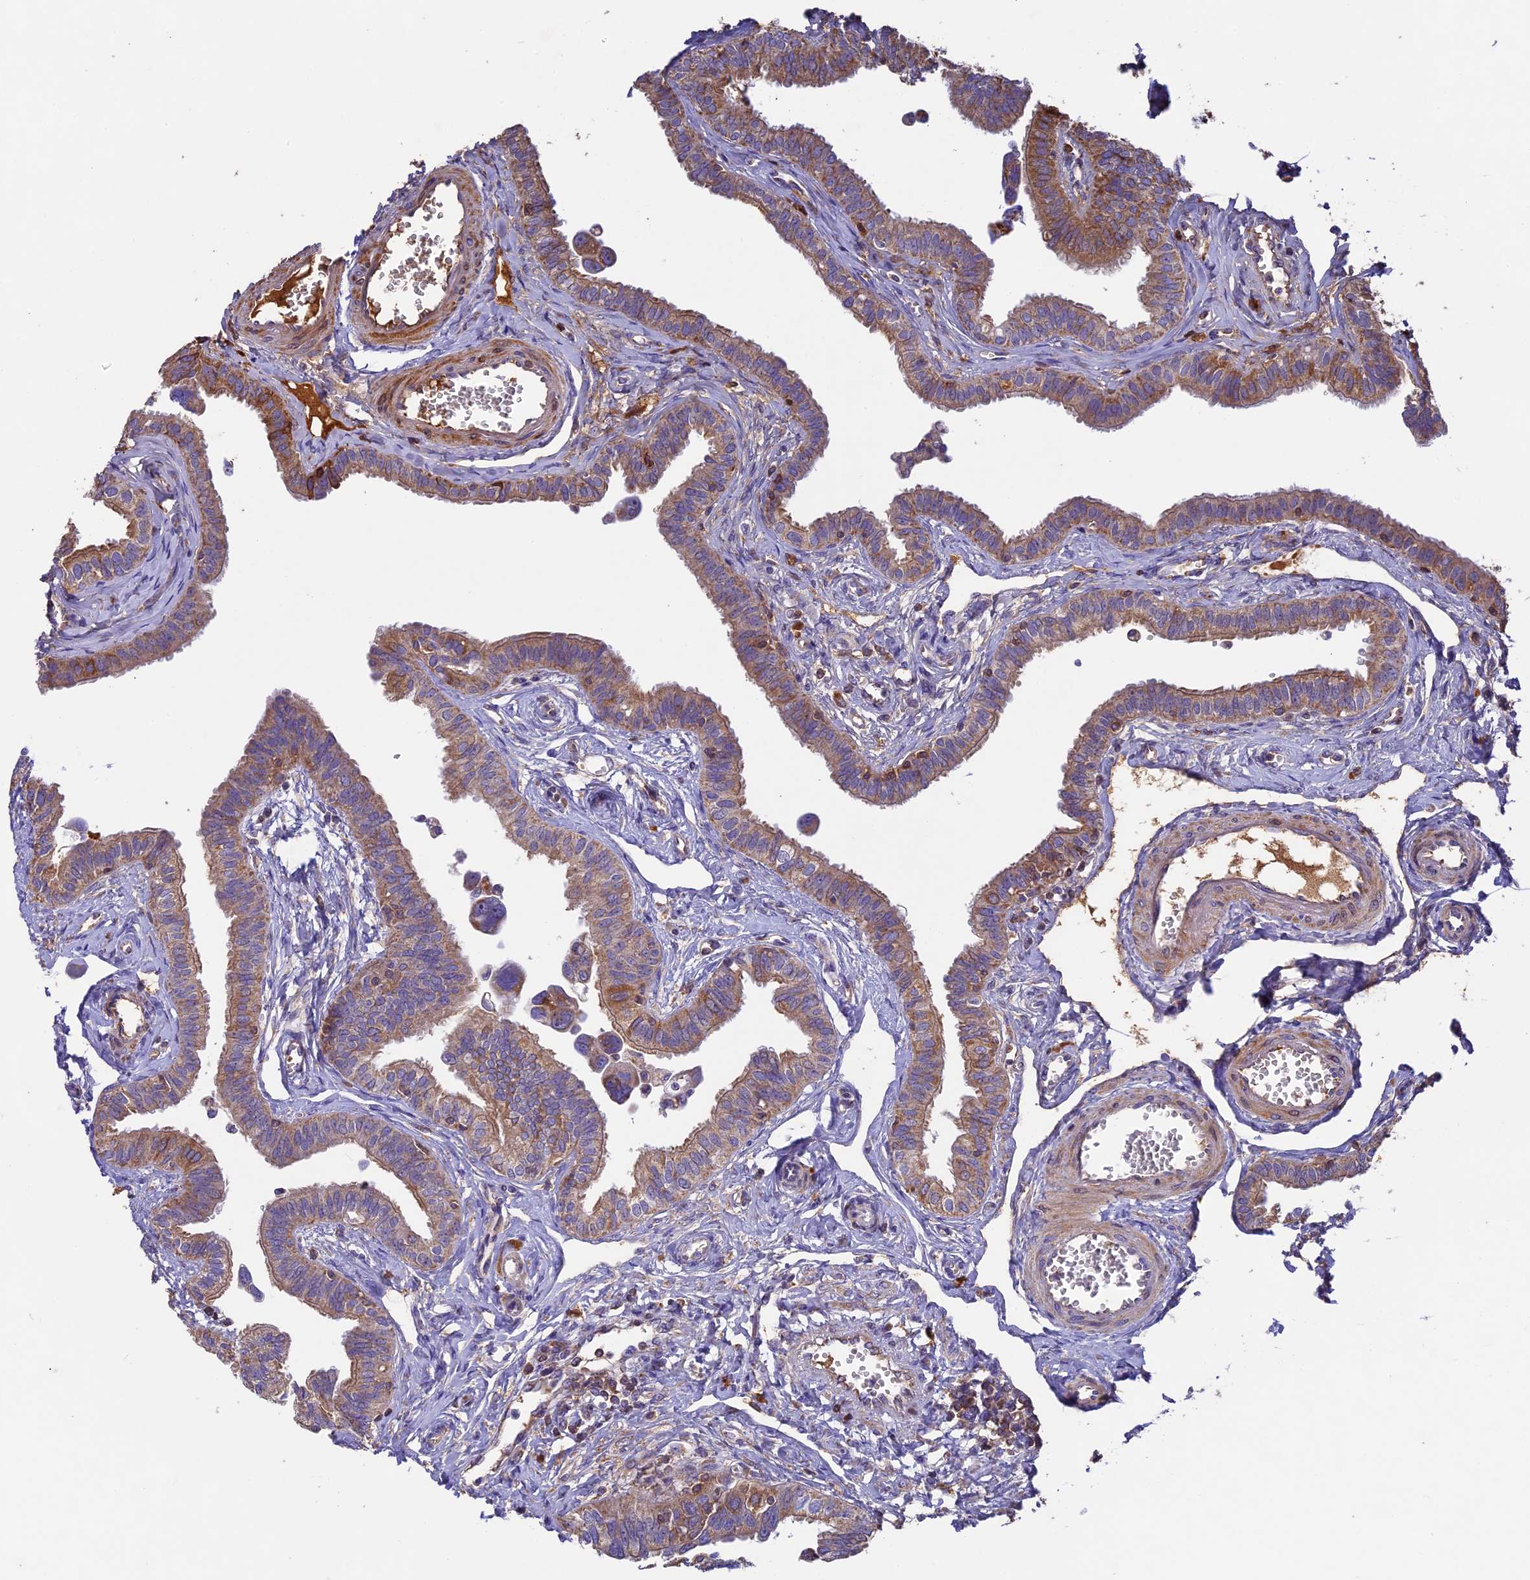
{"staining": {"intensity": "moderate", "quantity": ">75%", "location": "cytoplasmic/membranous"}, "tissue": "fallopian tube", "cell_type": "Glandular cells", "image_type": "normal", "snomed": [{"axis": "morphology", "description": "Normal tissue, NOS"}, {"axis": "morphology", "description": "Carcinoma, NOS"}, {"axis": "topography", "description": "Fallopian tube"}, {"axis": "topography", "description": "Ovary"}], "caption": "Immunohistochemistry (IHC) (DAB) staining of unremarkable fallopian tube displays moderate cytoplasmic/membranous protein positivity in approximately >75% of glandular cells. The protein is stained brown, and the nuclei are stained in blue (DAB (3,3'-diaminobenzidine) IHC with brightfield microscopy, high magnification).", "gene": "OCEL1", "patient": {"sex": "female", "age": 59}}